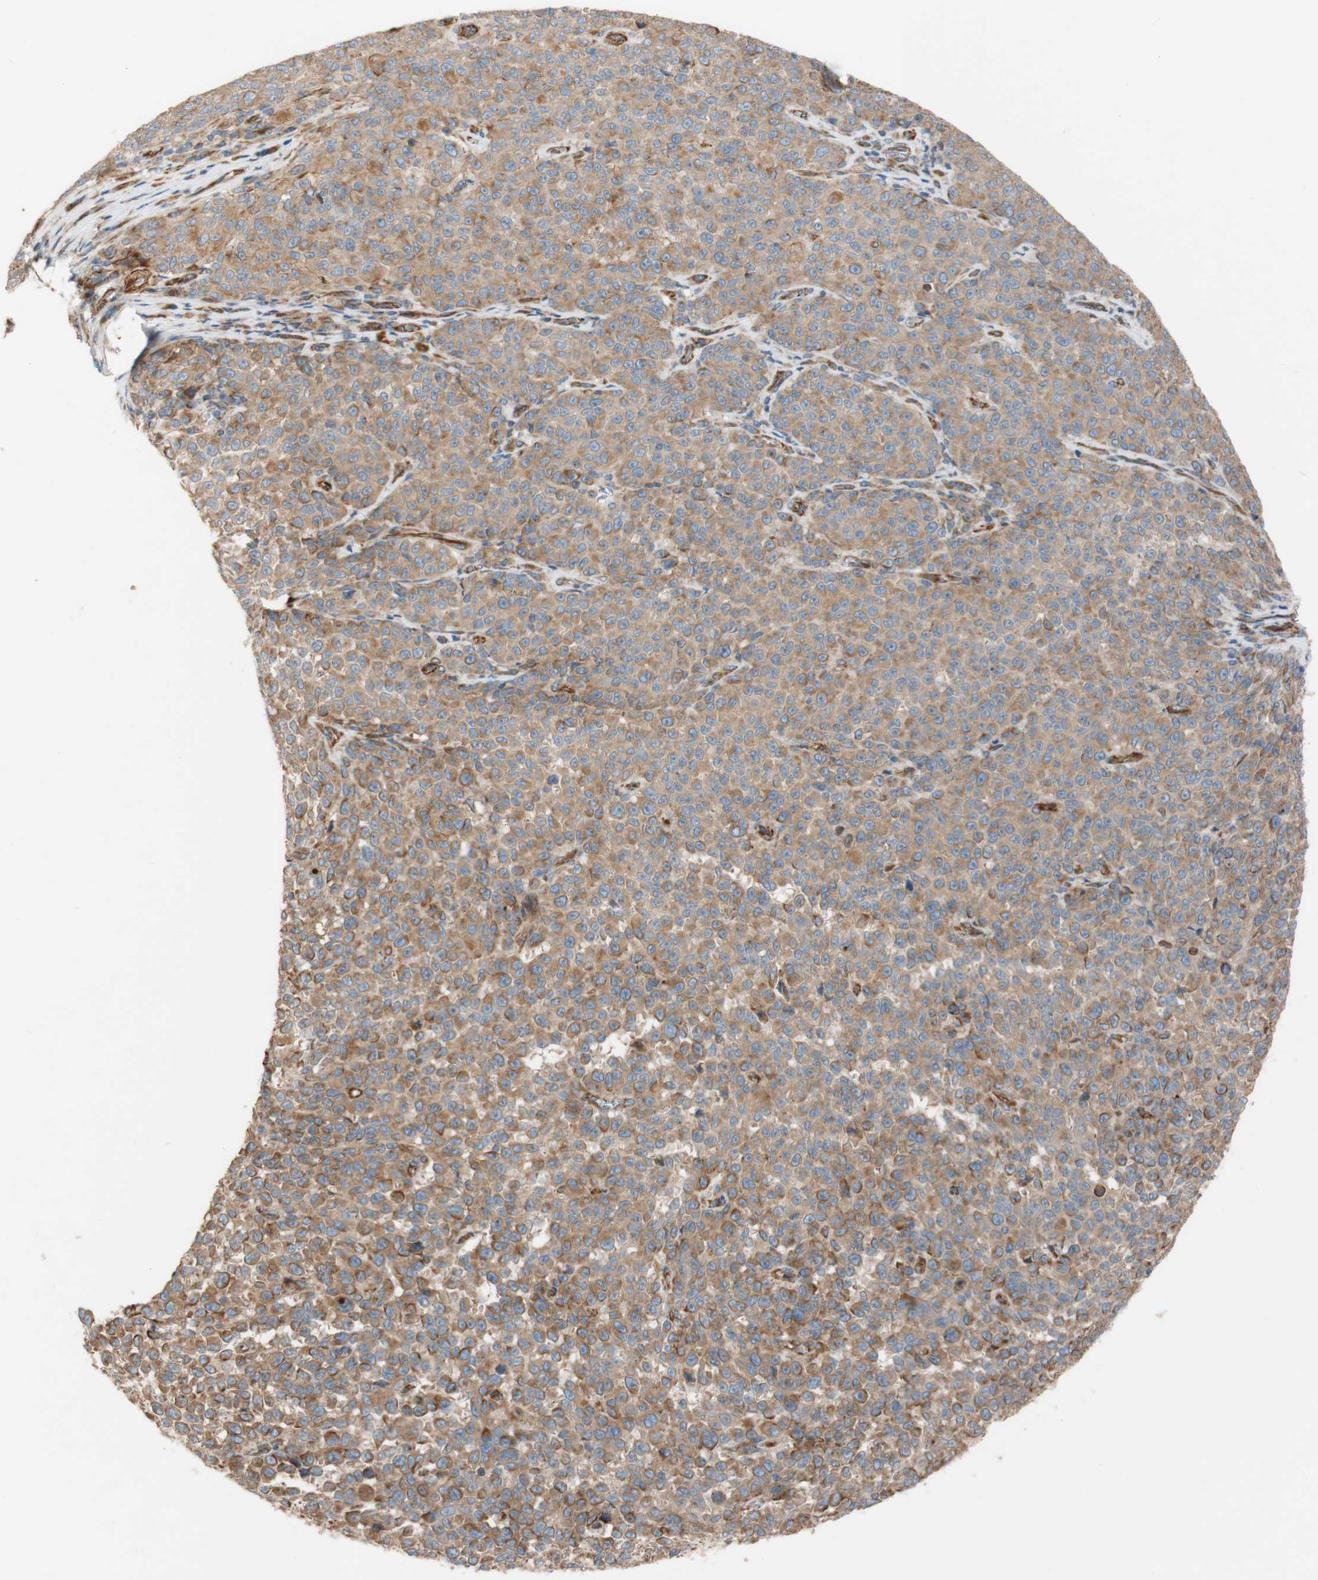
{"staining": {"intensity": "moderate", "quantity": ">75%", "location": "cytoplasmic/membranous"}, "tissue": "melanoma", "cell_type": "Tumor cells", "image_type": "cancer", "snomed": [{"axis": "morphology", "description": "Malignant melanoma, NOS"}, {"axis": "topography", "description": "Skin"}], "caption": "This image shows IHC staining of human malignant melanoma, with medium moderate cytoplasmic/membranous positivity in about >75% of tumor cells.", "gene": "C1orf43", "patient": {"sex": "female", "age": 82}}